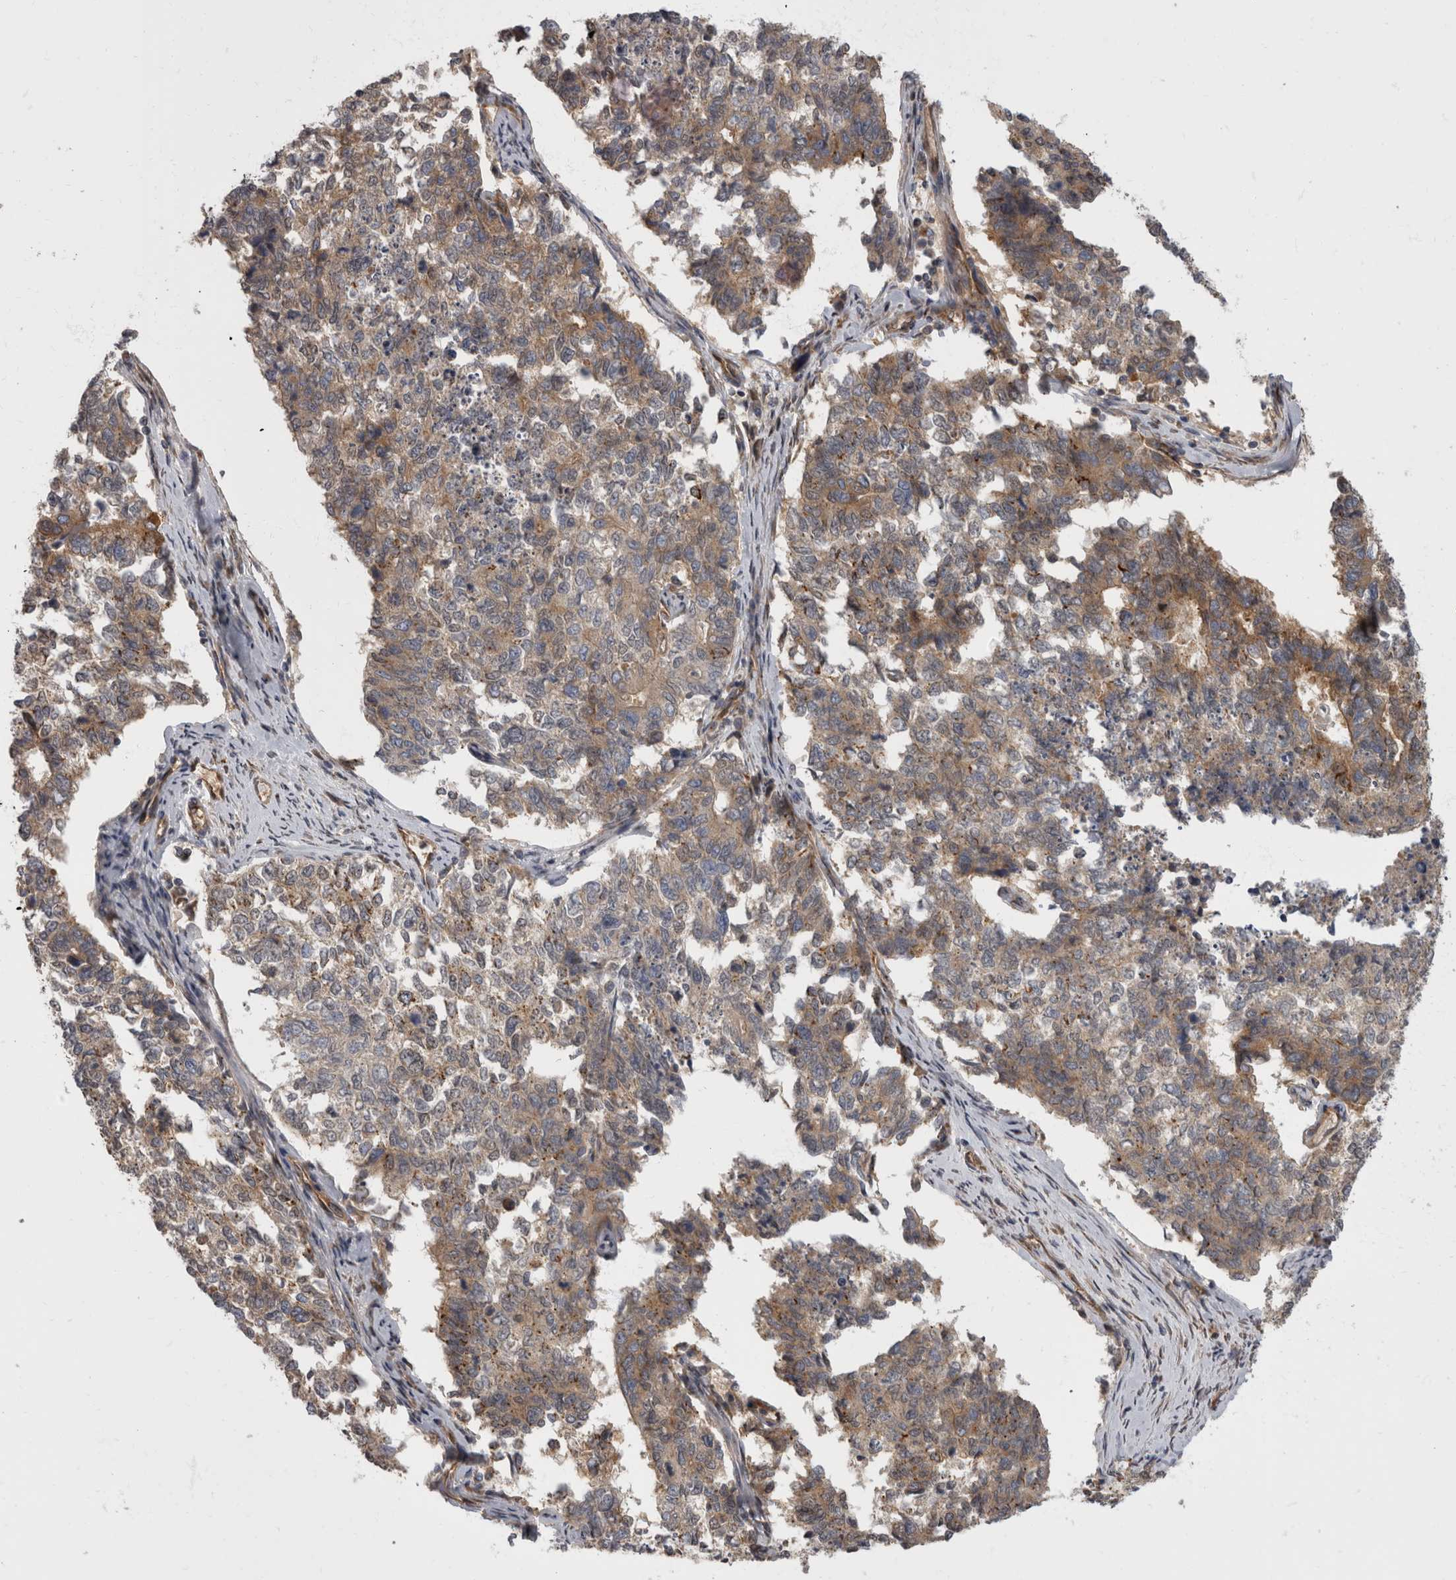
{"staining": {"intensity": "weak", "quantity": "25%-75%", "location": "cytoplasmic/membranous"}, "tissue": "cervical cancer", "cell_type": "Tumor cells", "image_type": "cancer", "snomed": [{"axis": "morphology", "description": "Squamous cell carcinoma, NOS"}, {"axis": "topography", "description": "Cervix"}], "caption": "Protein expression by immunohistochemistry (IHC) reveals weak cytoplasmic/membranous staining in approximately 25%-75% of tumor cells in cervical cancer.", "gene": "HOOK3", "patient": {"sex": "female", "age": 63}}